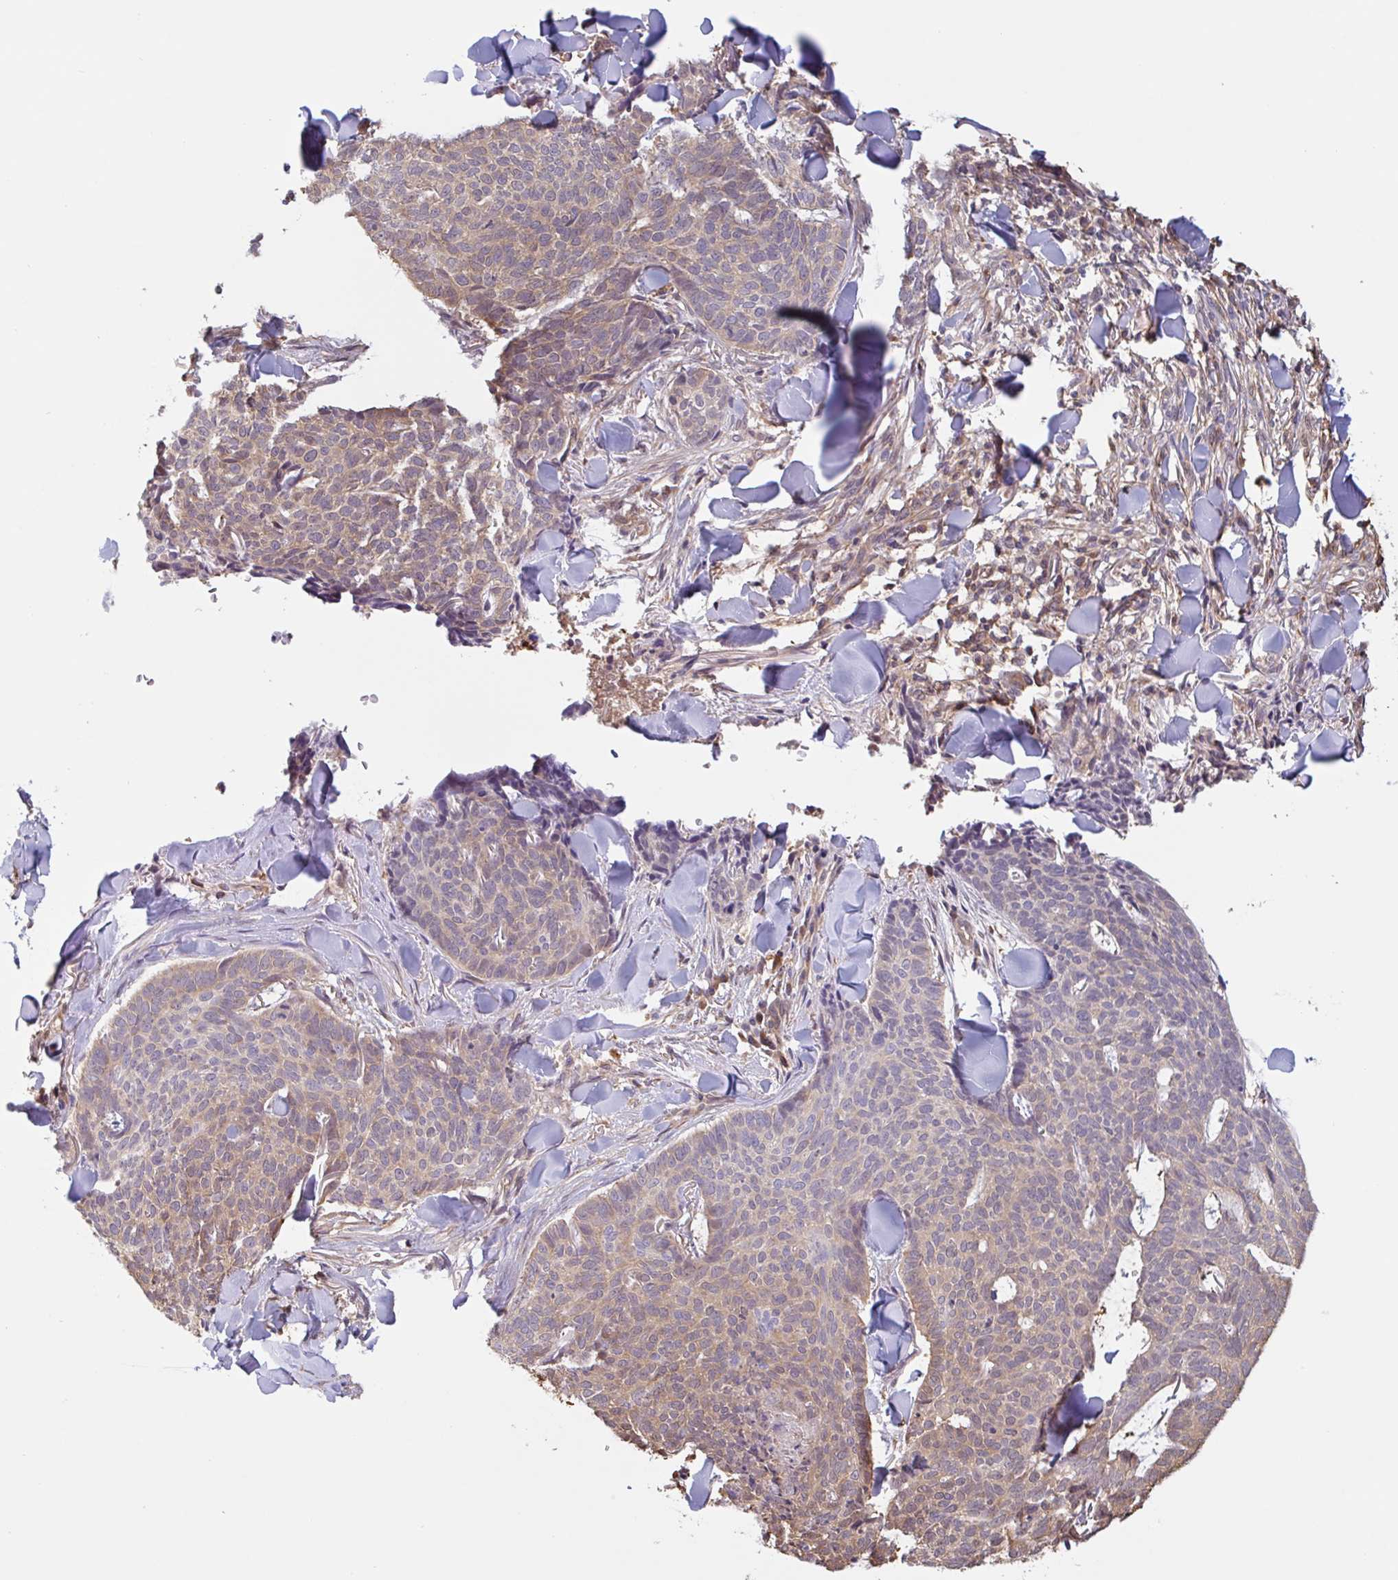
{"staining": {"intensity": "weak", "quantity": "25%-75%", "location": "cytoplasmic/membranous"}, "tissue": "skin cancer", "cell_type": "Tumor cells", "image_type": "cancer", "snomed": [{"axis": "morphology", "description": "Normal tissue, NOS"}, {"axis": "morphology", "description": "Basal cell carcinoma"}, {"axis": "topography", "description": "Skin"}], "caption": "Immunohistochemical staining of human skin basal cell carcinoma exhibits weak cytoplasmic/membranous protein staining in approximately 25%-75% of tumor cells.", "gene": "OTOP2", "patient": {"sex": "male", "age": 50}}